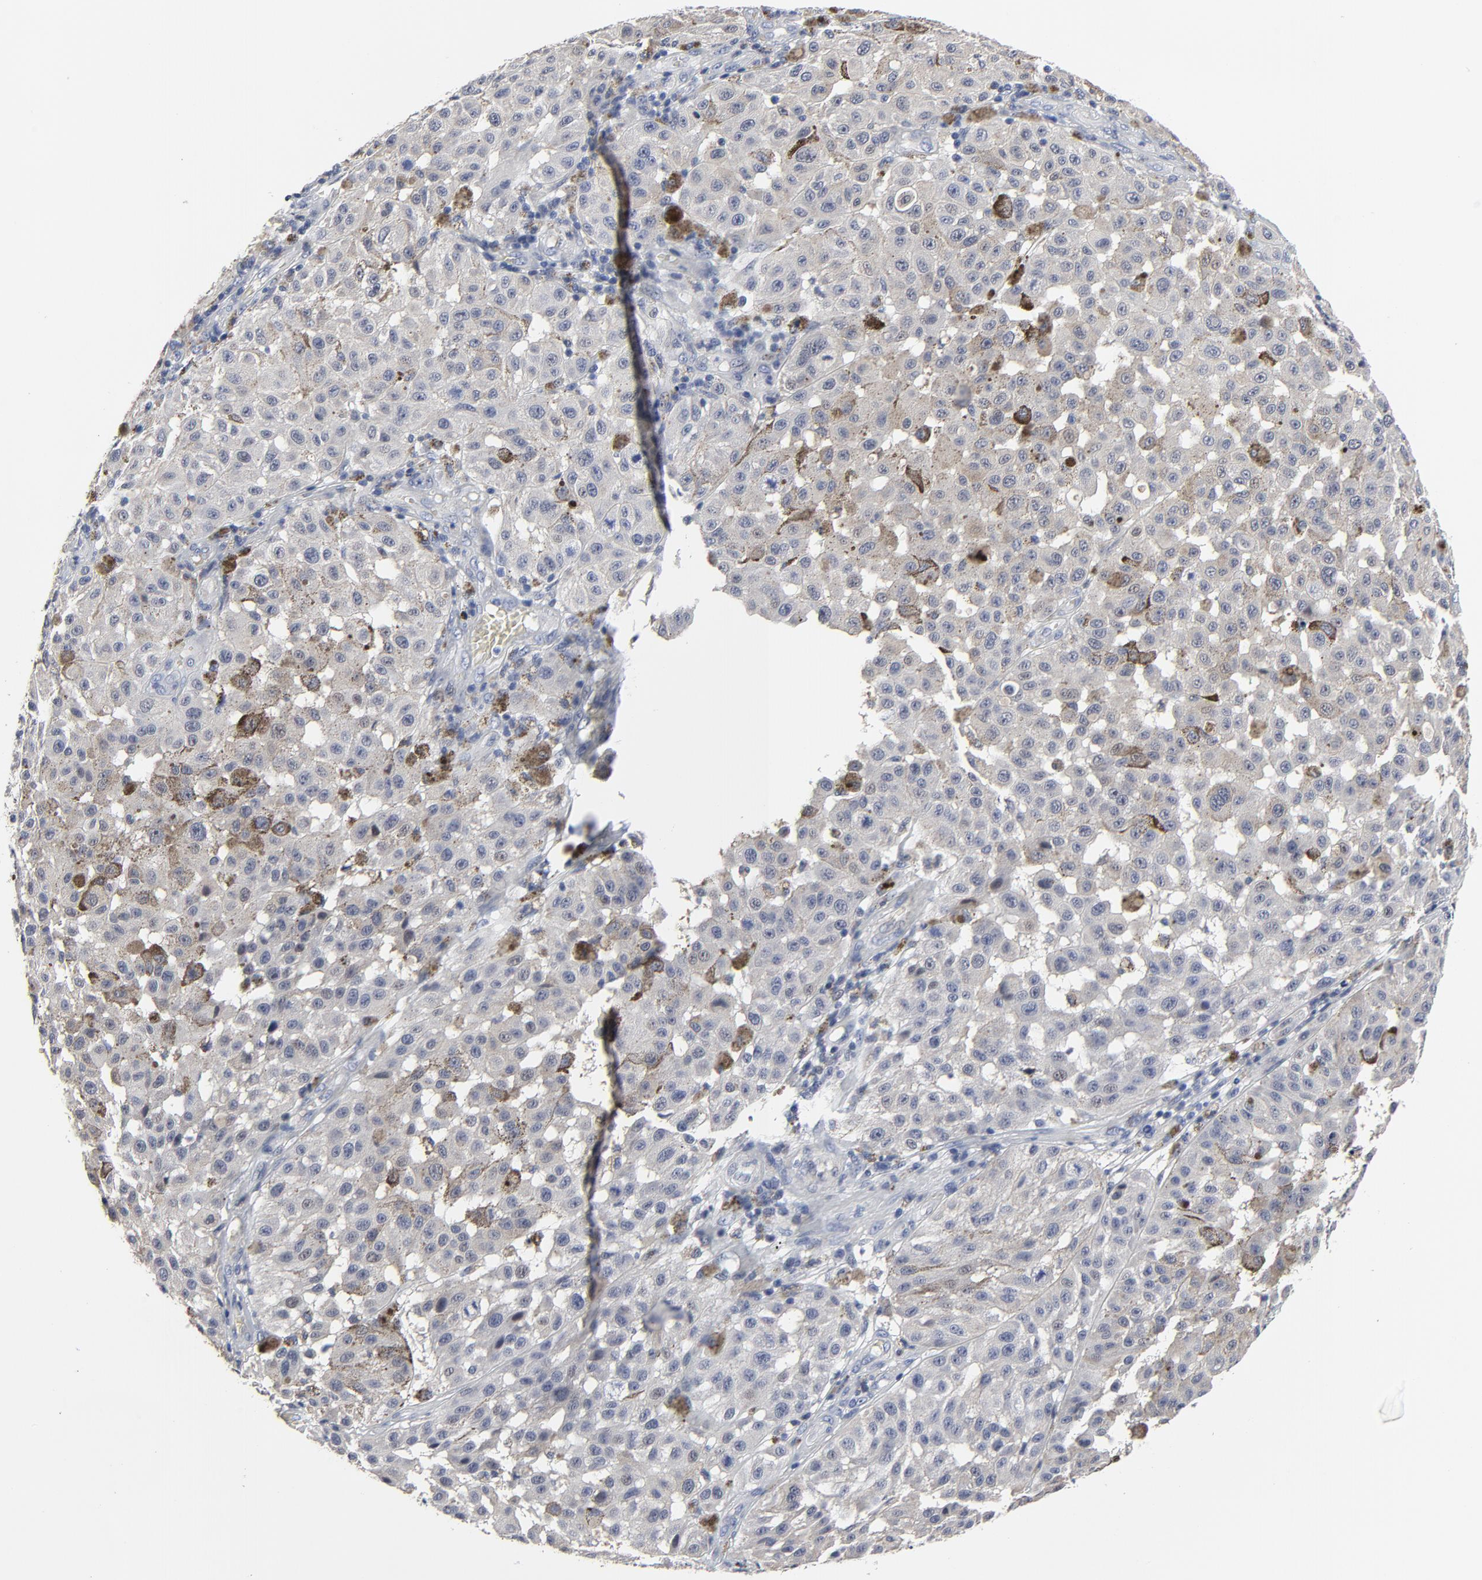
{"staining": {"intensity": "negative", "quantity": "none", "location": "none"}, "tissue": "melanoma", "cell_type": "Tumor cells", "image_type": "cancer", "snomed": [{"axis": "morphology", "description": "Malignant melanoma, NOS"}, {"axis": "topography", "description": "Skin"}], "caption": "IHC photomicrograph of melanoma stained for a protein (brown), which displays no expression in tumor cells.", "gene": "LNX1", "patient": {"sex": "female", "age": 64}}